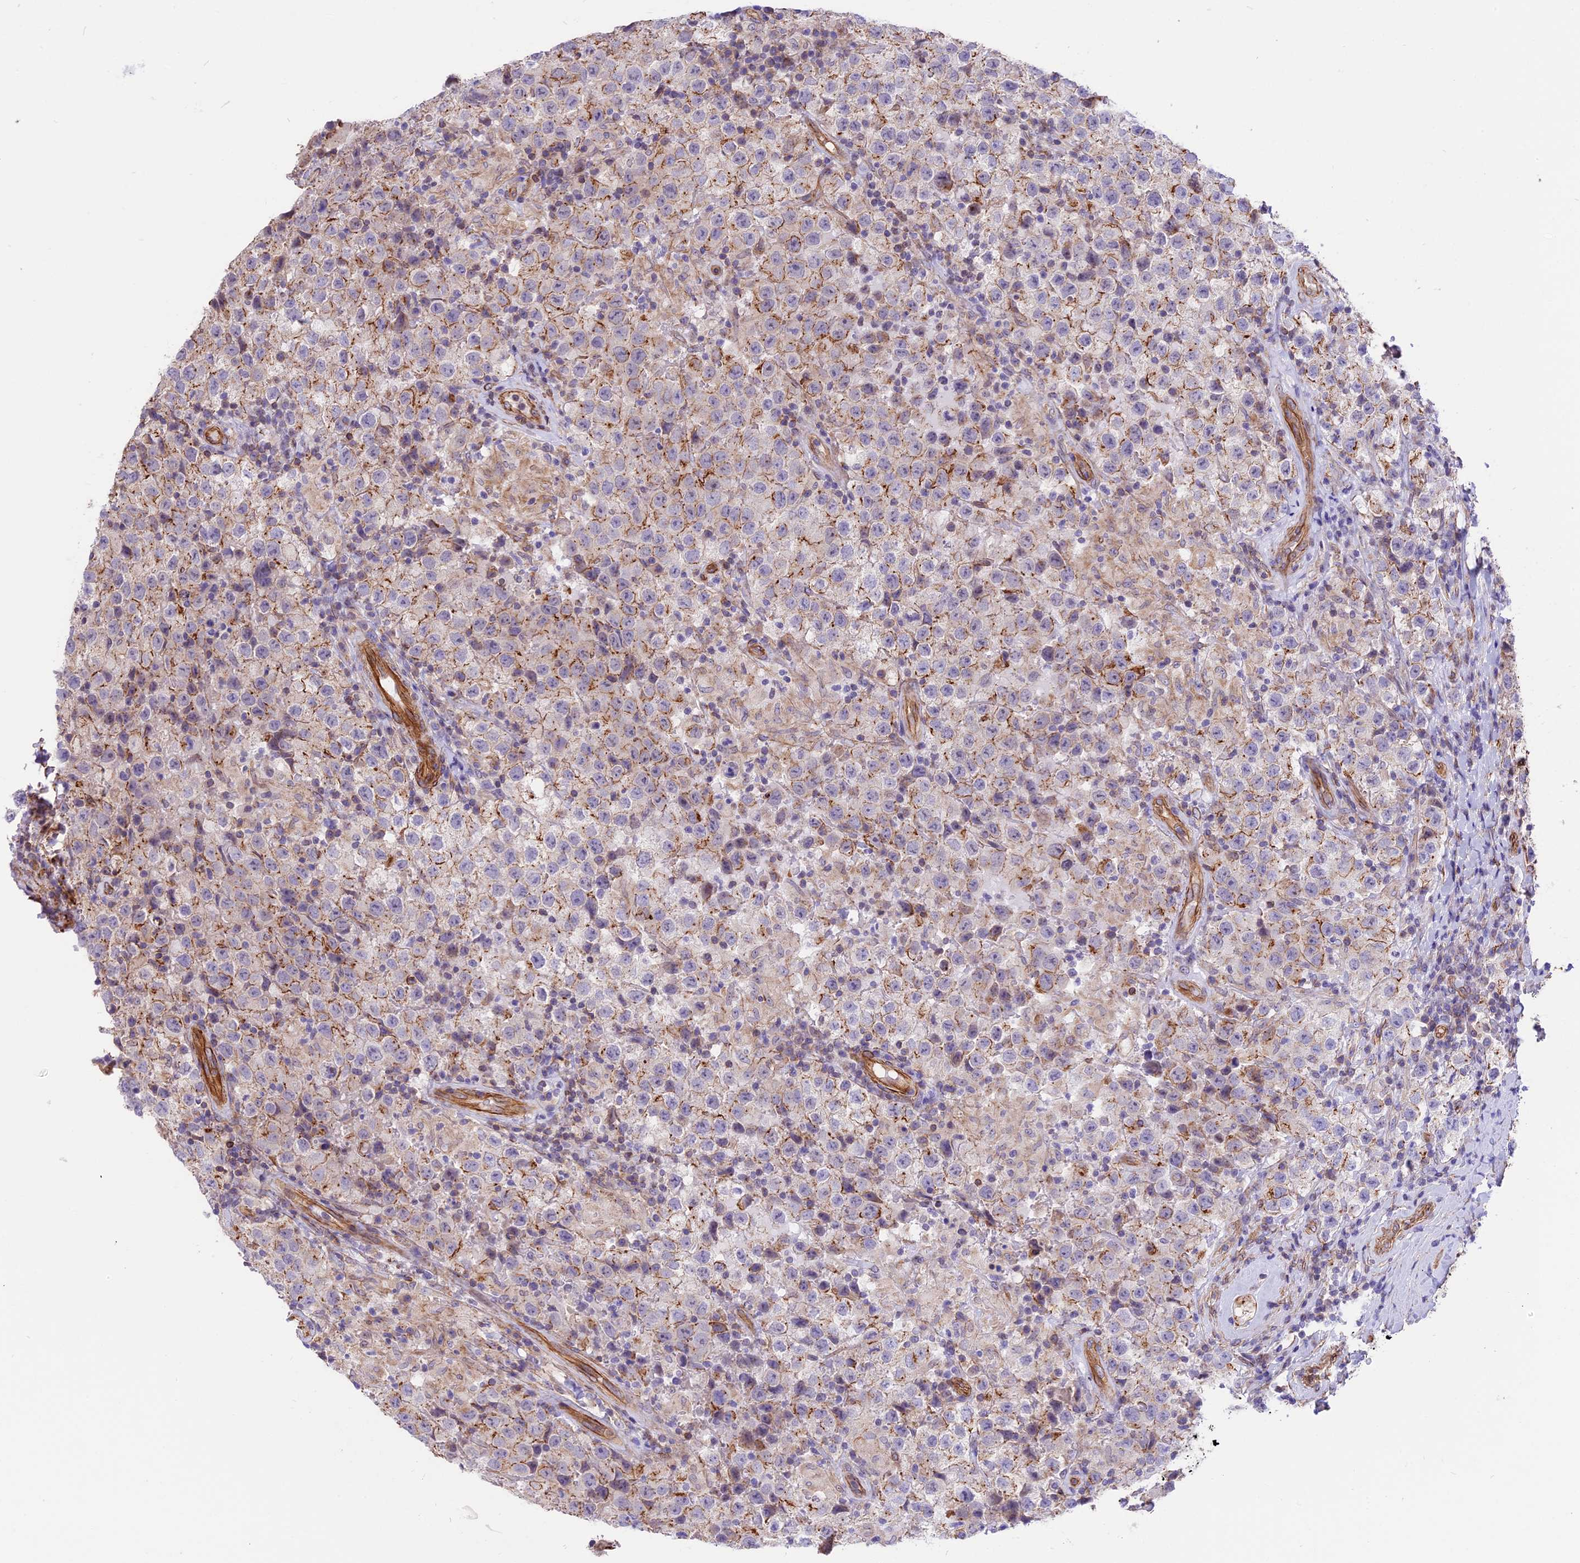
{"staining": {"intensity": "moderate", "quantity": "<25%", "location": "cytoplasmic/membranous"}, "tissue": "testis cancer", "cell_type": "Tumor cells", "image_type": "cancer", "snomed": [{"axis": "morphology", "description": "Seminoma, NOS"}, {"axis": "morphology", "description": "Carcinoma, Embryonal, NOS"}, {"axis": "topography", "description": "Testis"}], "caption": "Protein analysis of embryonal carcinoma (testis) tissue demonstrates moderate cytoplasmic/membranous positivity in about <25% of tumor cells. (IHC, brightfield microscopy, high magnification).", "gene": "R3HDM4", "patient": {"sex": "male", "age": 41}}